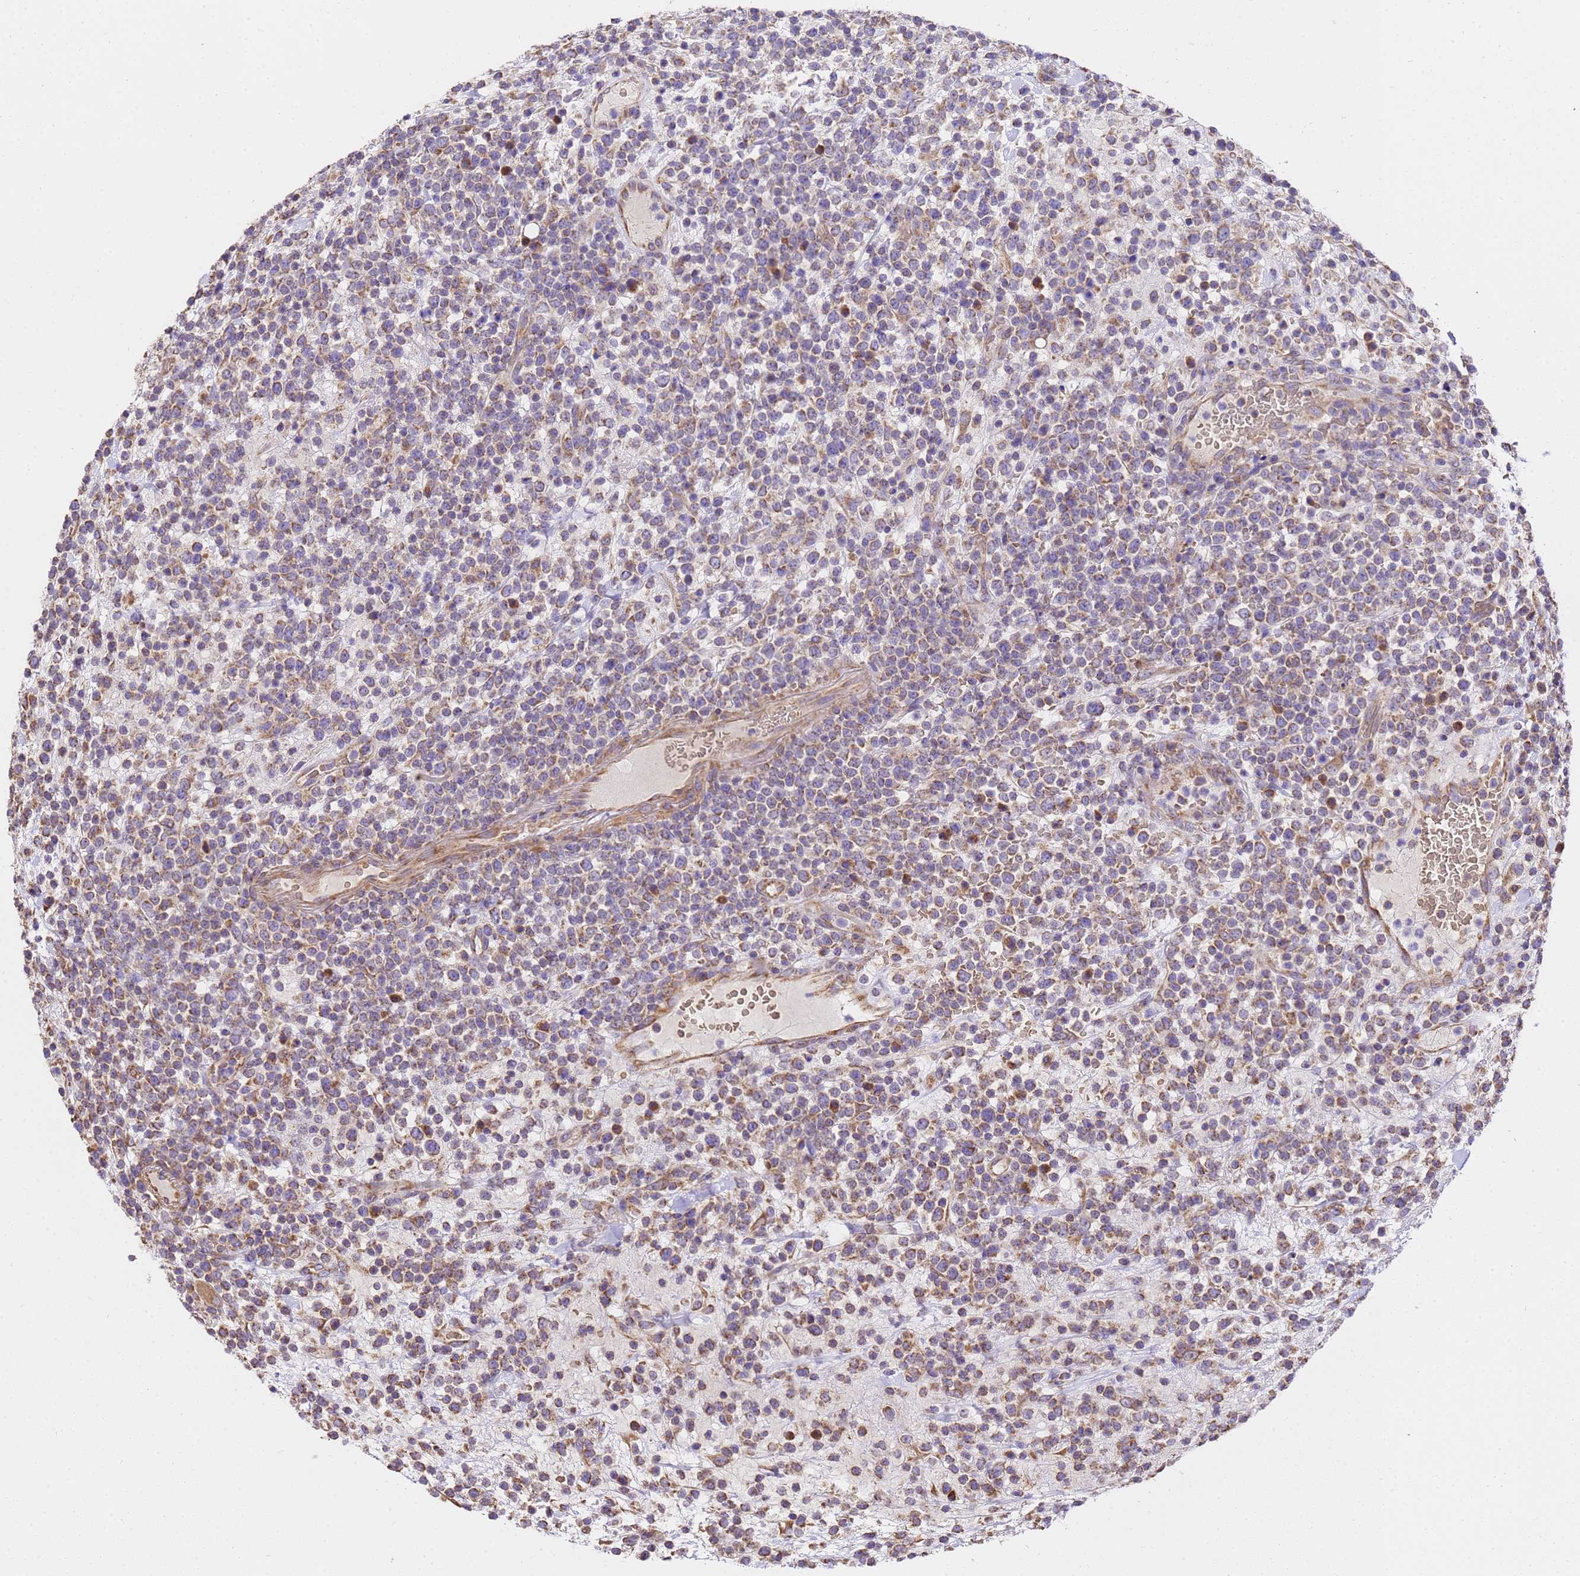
{"staining": {"intensity": "moderate", "quantity": "<25%", "location": "cytoplasmic/membranous"}, "tissue": "lymphoma", "cell_type": "Tumor cells", "image_type": "cancer", "snomed": [{"axis": "morphology", "description": "Malignant lymphoma, non-Hodgkin's type, High grade"}, {"axis": "topography", "description": "Colon"}], "caption": "Immunohistochemistry (DAB (3,3'-diaminobenzidine)) staining of malignant lymphoma, non-Hodgkin's type (high-grade) shows moderate cytoplasmic/membranous protein positivity in about <25% of tumor cells. The staining was performed using DAB (3,3'-diaminobenzidine) to visualize the protein expression in brown, while the nuclei were stained in blue with hematoxylin (Magnification: 20x).", "gene": "LRRIQ1", "patient": {"sex": "female", "age": 53}}